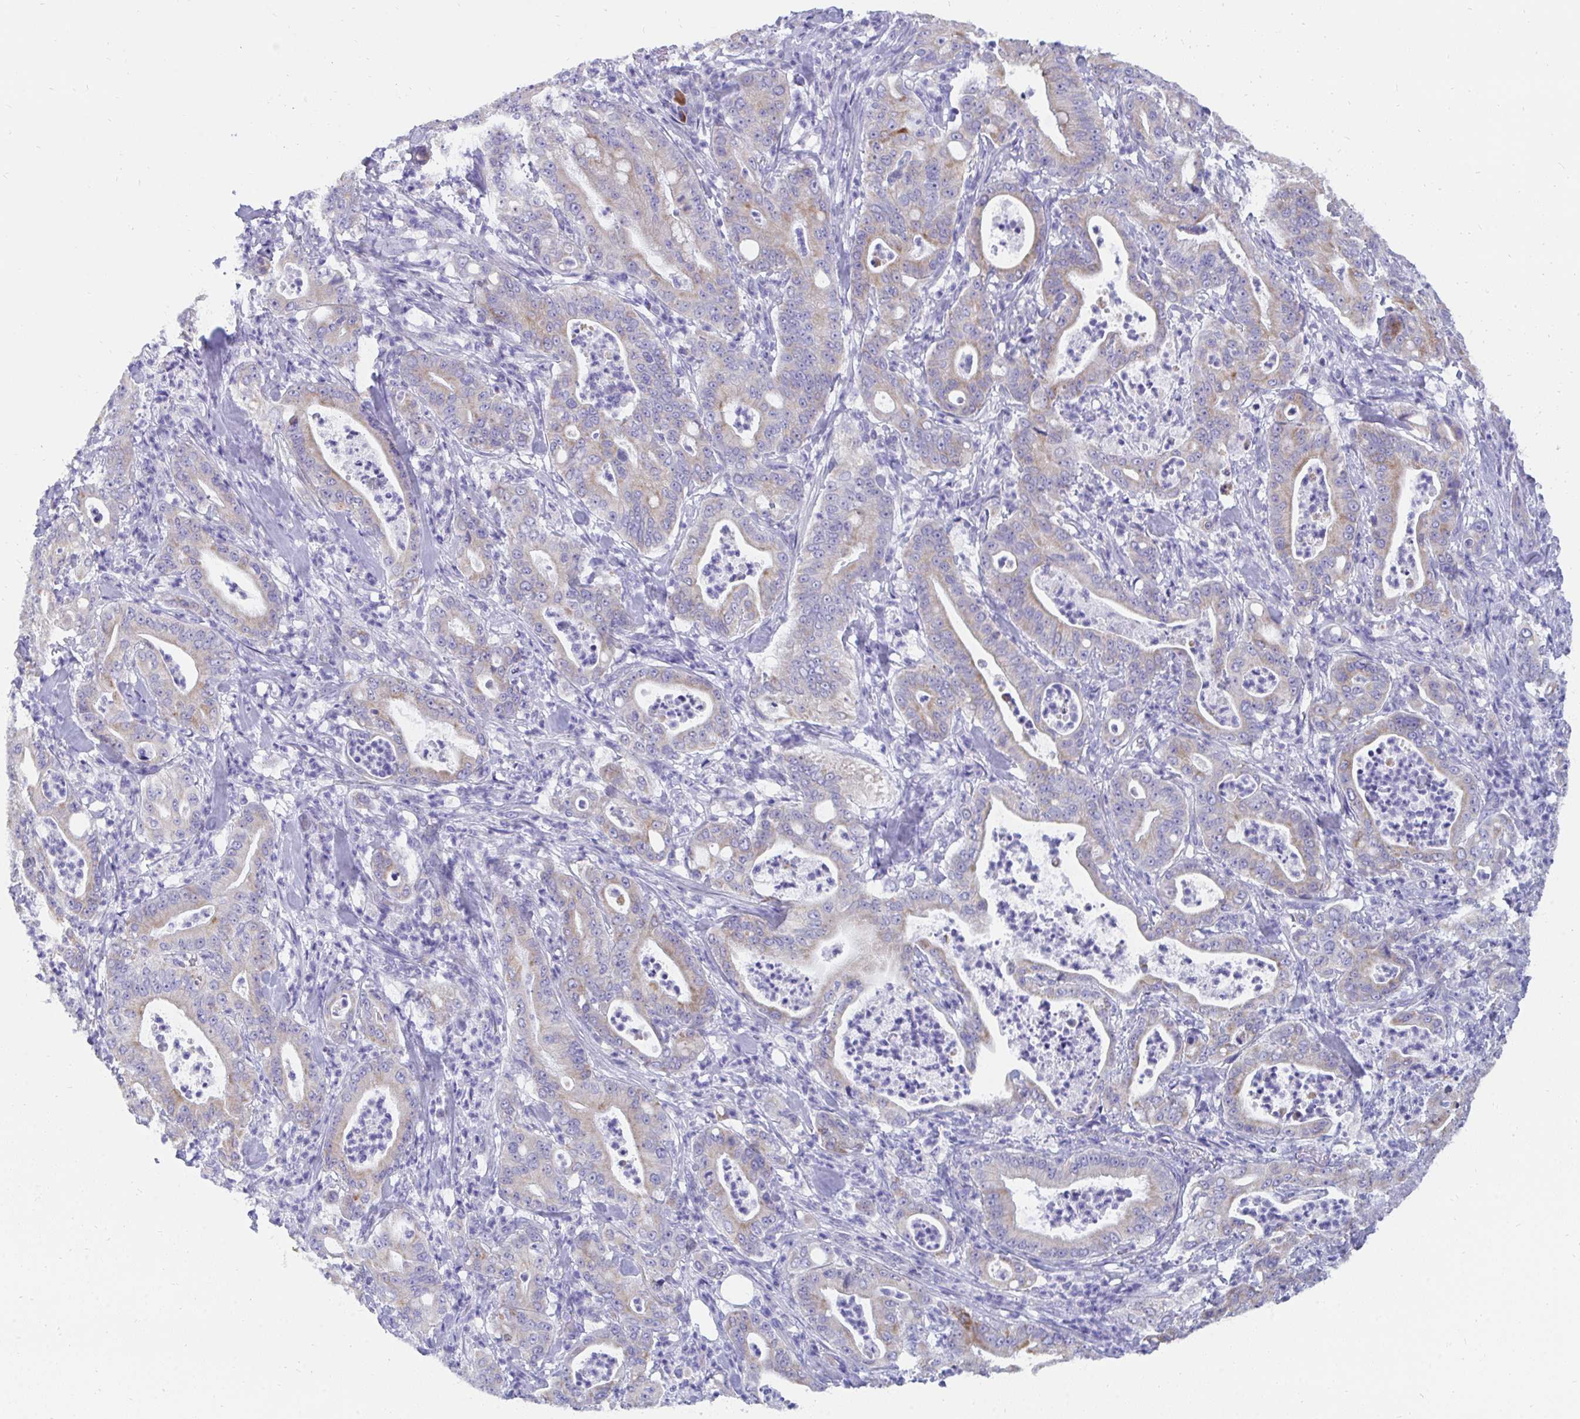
{"staining": {"intensity": "moderate", "quantity": "25%-75%", "location": "cytoplasmic/membranous"}, "tissue": "pancreatic cancer", "cell_type": "Tumor cells", "image_type": "cancer", "snomed": [{"axis": "morphology", "description": "Adenocarcinoma, NOS"}, {"axis": "topography", "description": "Pancreas"}], "caption": "A micrograph of human pancreatic cancer stained for a protein shows moderate cytoplasmic/membranous brown staining in tumor cells.", "gene": "PC", "patient": {"sex": "male", "age": 71}}